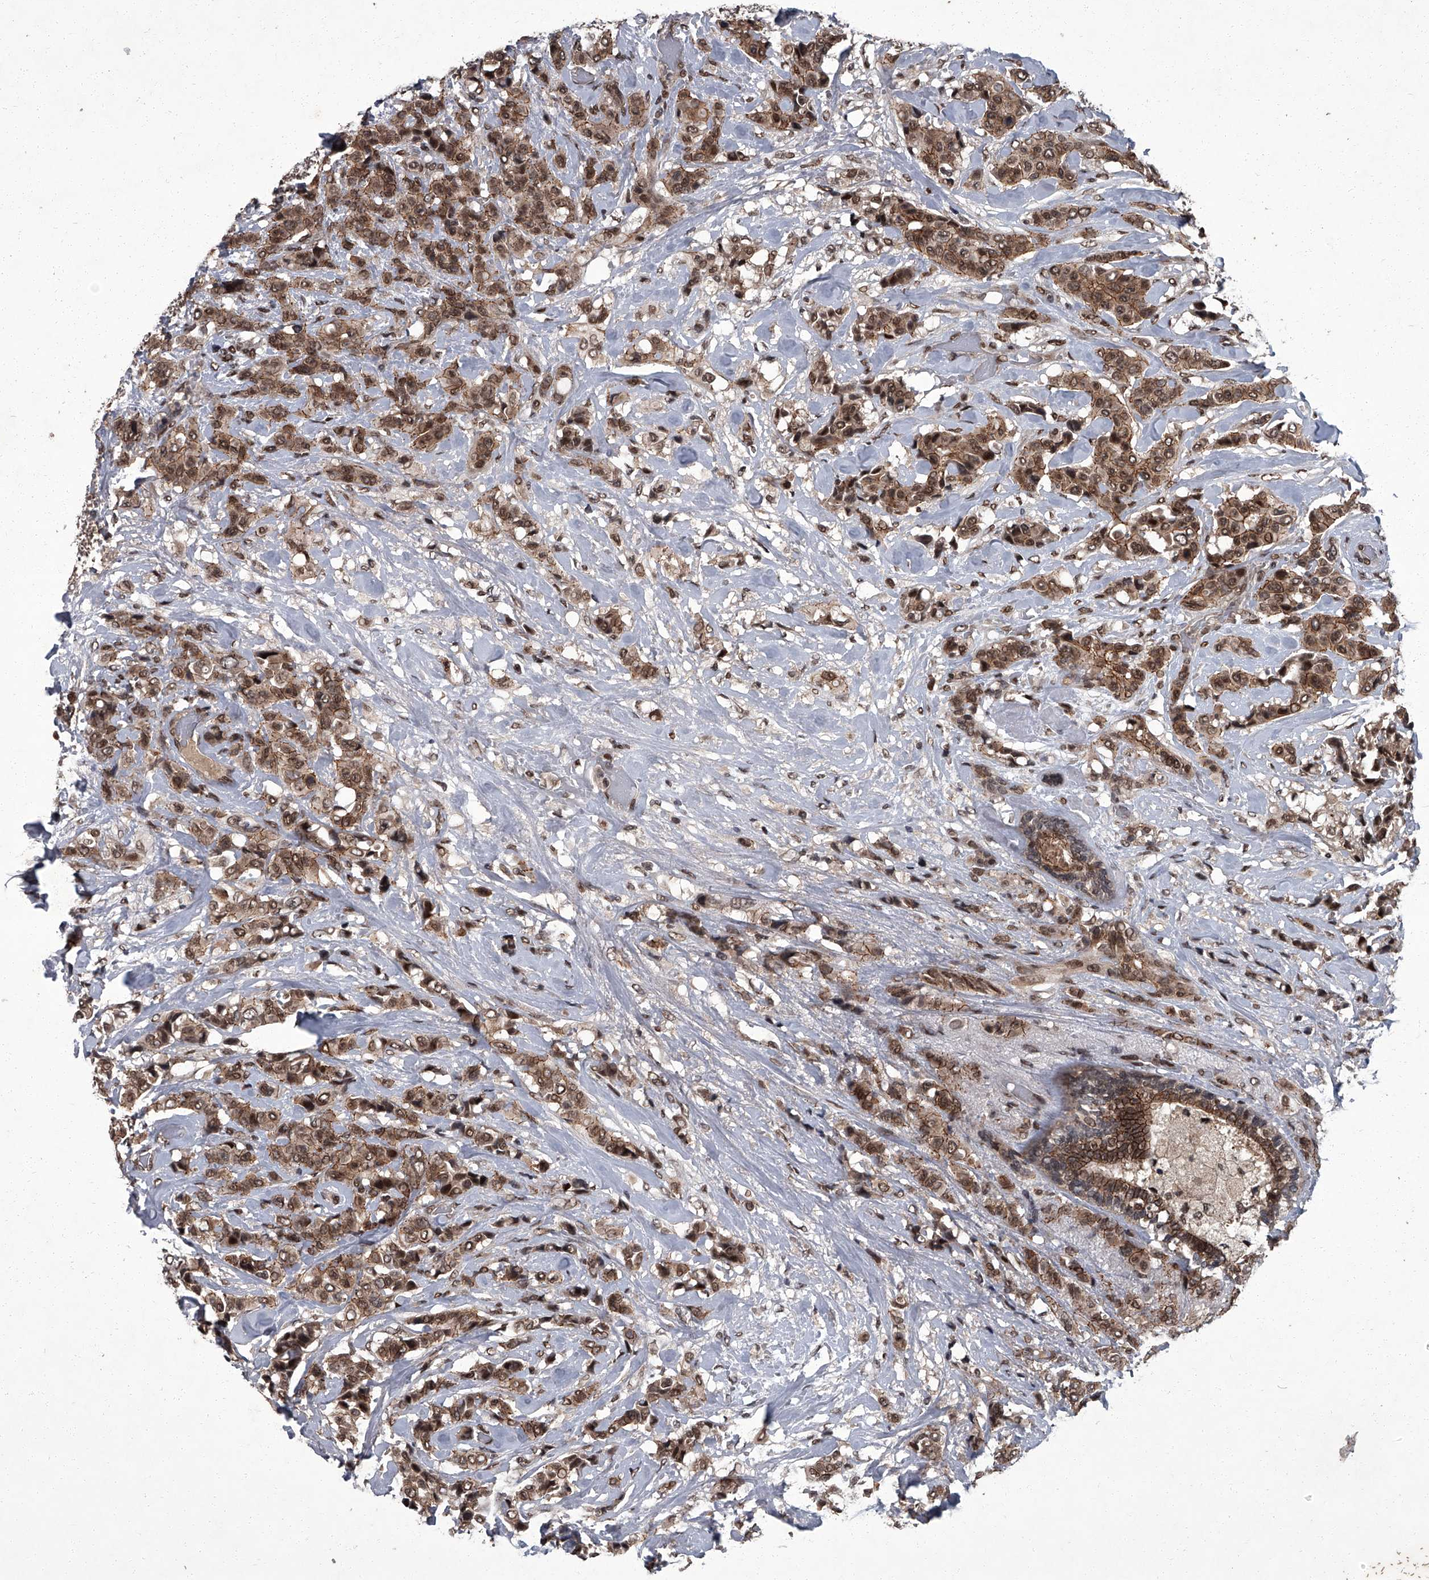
{"staining": {"intensity": "moderate", "quantity": ">75%", "location": "cytoplasmic/membranous,nuclear"}, "tissue": "breast cancer", "cell_type": "Tumor cells", "image_type": "cancer", "snomed": [{"axis": "morphology", "description": "Lobular carcinoma"}, {"axis": "topography", "description": "Breast"}], "caption": "Protein expression analysis of breast lobular carcinoma shows moderate cytoplasmic/membranous and nuclear positivity in about >75% of tumor cells.", "gene": "ZNF518B", "patient": {"sex": "female", "age": 51}}